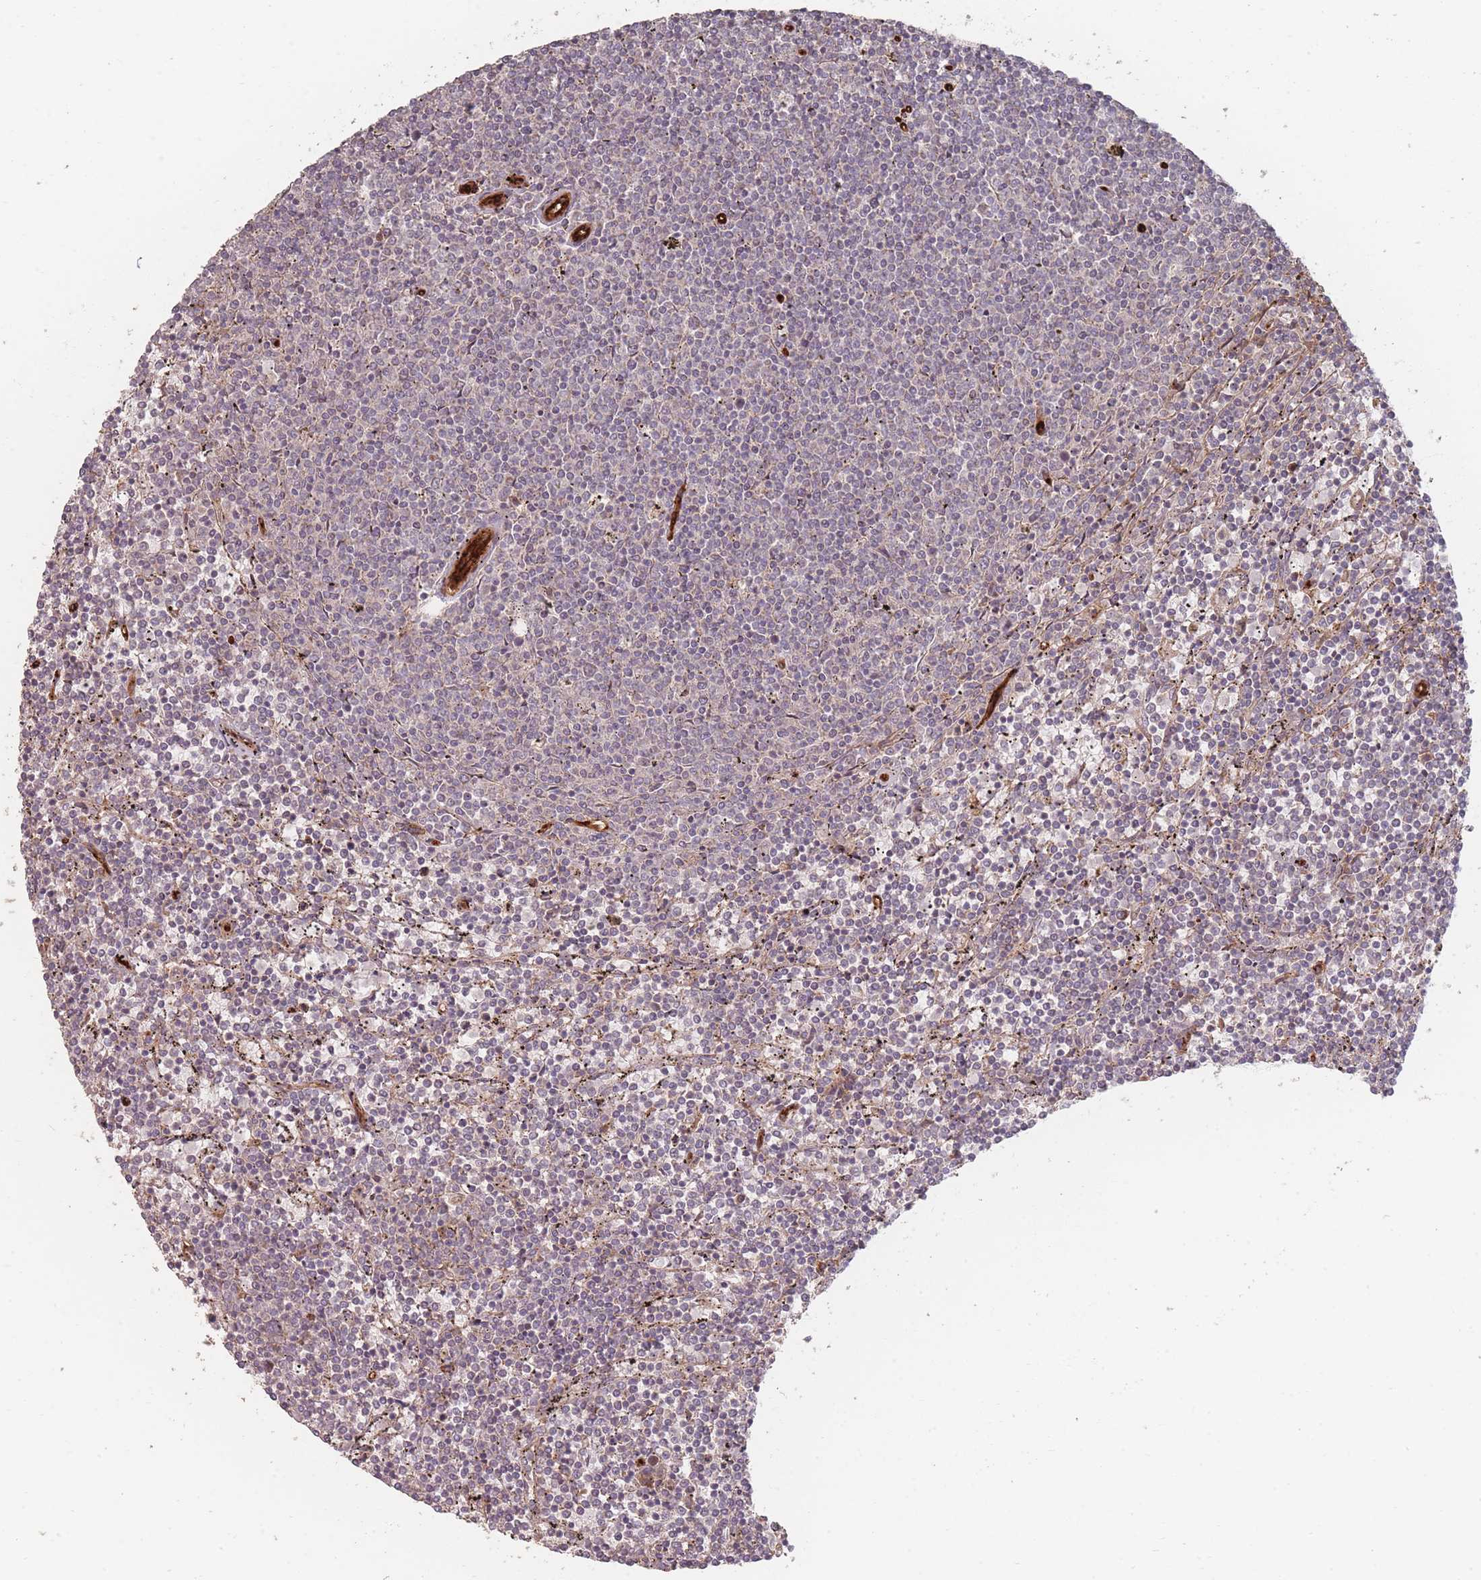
{"staining": {"intensity": "negative", "quantity": "none", "location": "none"}, "tissue": "lymphoma", "cell_type": "Tumor cells", "image_type": "cancer", "snomed": [{"axis": "morphology", "description": "Malignant lymphoma, non-Hodgkin's type, Low grade"}, {"axis": "topography", "description": "Spleen"}], "caption": "Low-grade malignant lymphoma, non-Hodgkin's type stained for a protein using immunohistochemistry (IHC) demonstrates no positivity tumor cells.", "gene": "MRPS6", "patient": {"sex": "female", "age": 50}}